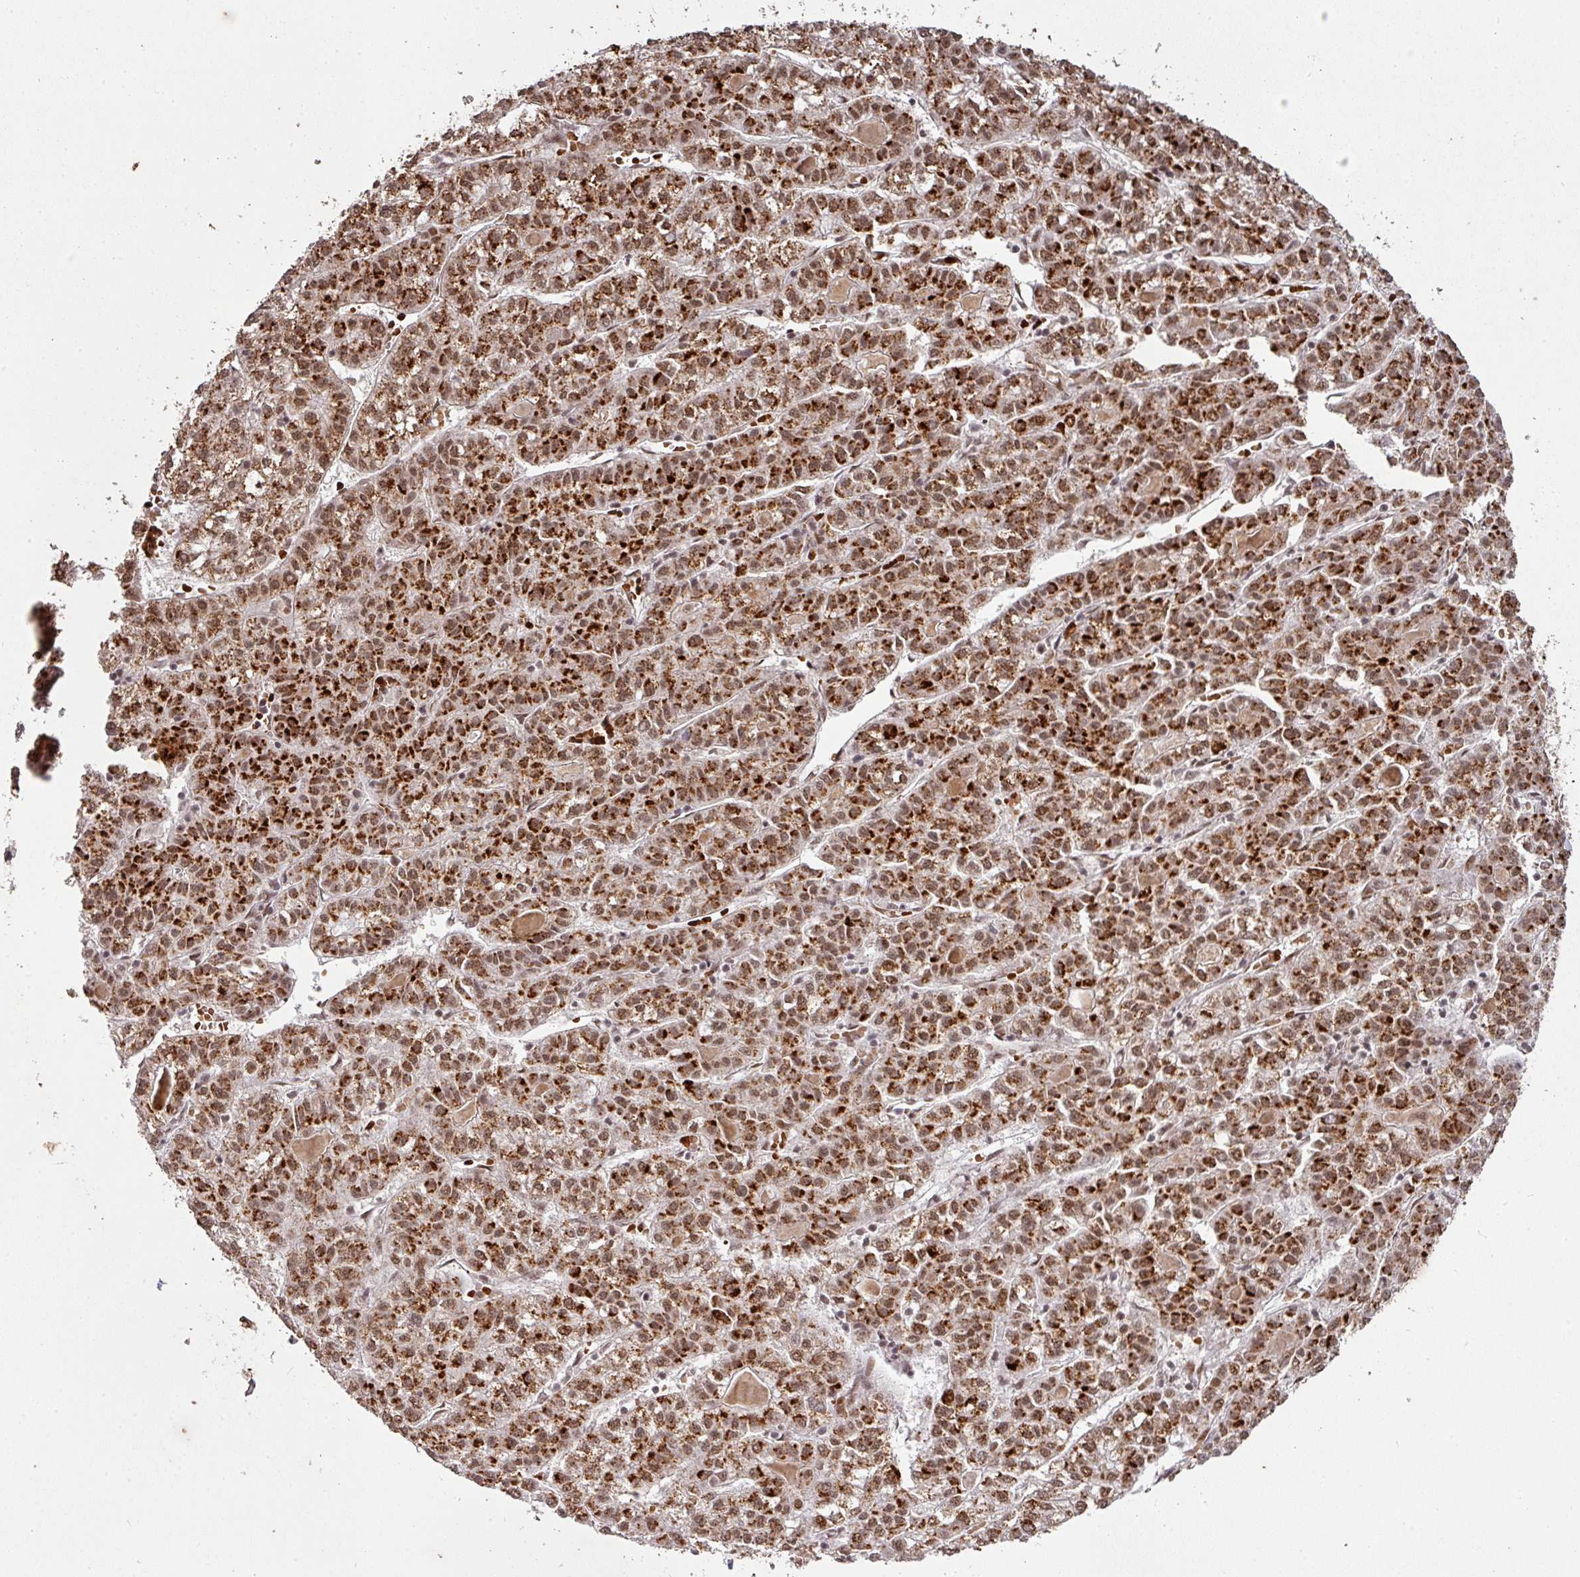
{"staining": {"intensity": "moderate", "quantity": ">75%", "location": "cytoplasmic/membranous,nuclear"}, "tissue": "liver cancer", "cell_type": "Tumor cells", "image_type": "cancer", "snomed": [{"axis": "morphology", "description": "Carcinoma, Hepatocellular, NOS"}, {"axis": "topography", "description": "Liver"}], "caption": "The immunohistochemical stain shows moderate cytoplasmic/membranous and nuclear positivity in tumor cells of liver hepatocellular carcinoma tissue.", "gene": "NEIL1", "patient": {"sex": "female", "age": 43}}